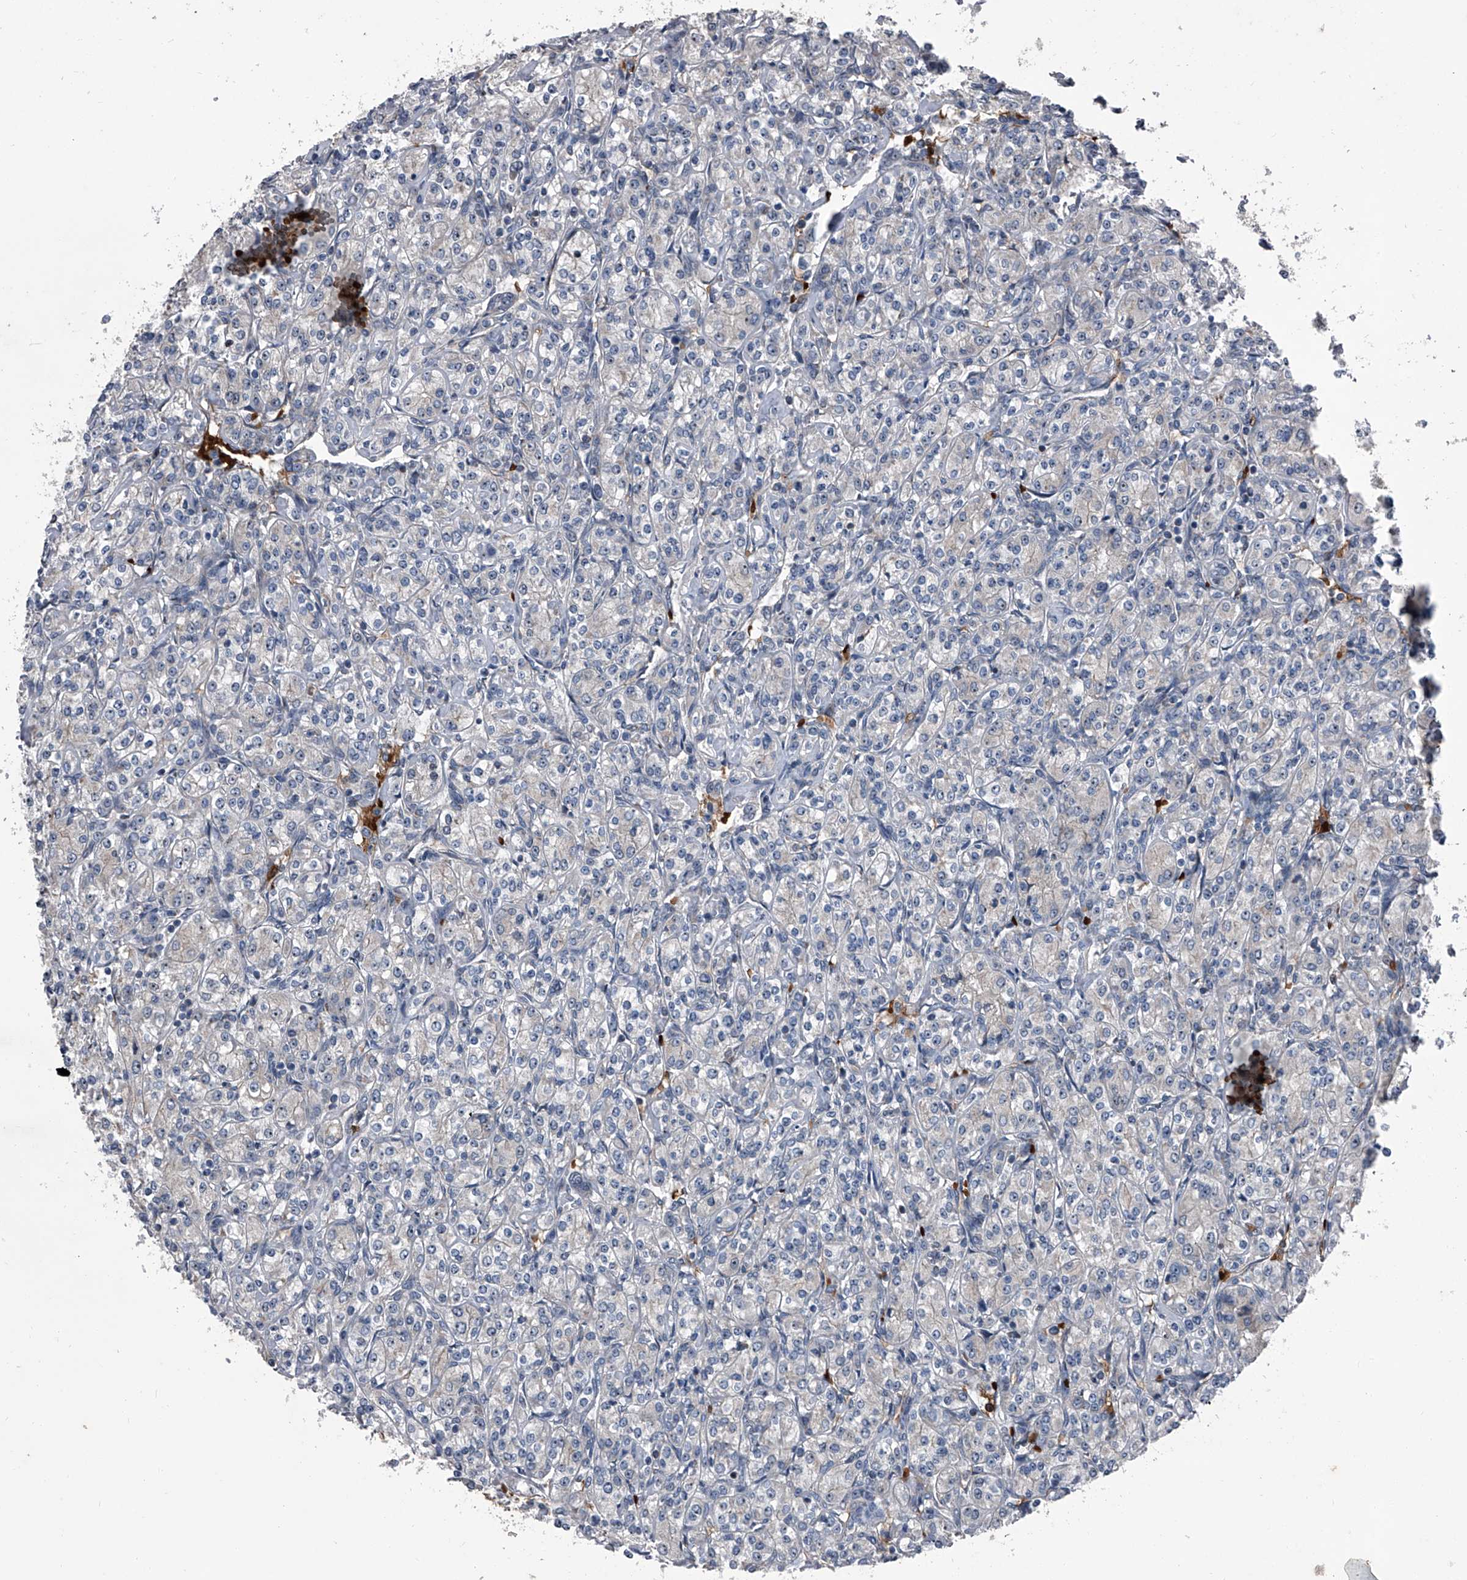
{"staining": {"intensity": "negative", "quantity": "none", "location": "none"}, "tissue": "renal cancer", "cell_type": "Tumor cells", "image_type": "cancer", "snomed": [{"axis": "morphology", "description": "Adenocarcinoma, NOS"}, {"axis": "topography", "description": "Kidney"}], "caption": "Renal cancer (adenocarcinoma) was stained to show a protein in brown. There is no significant staining in tumor cells.", "gene": "CEP85L", "patient": {"sex": "male", "age": 77}}